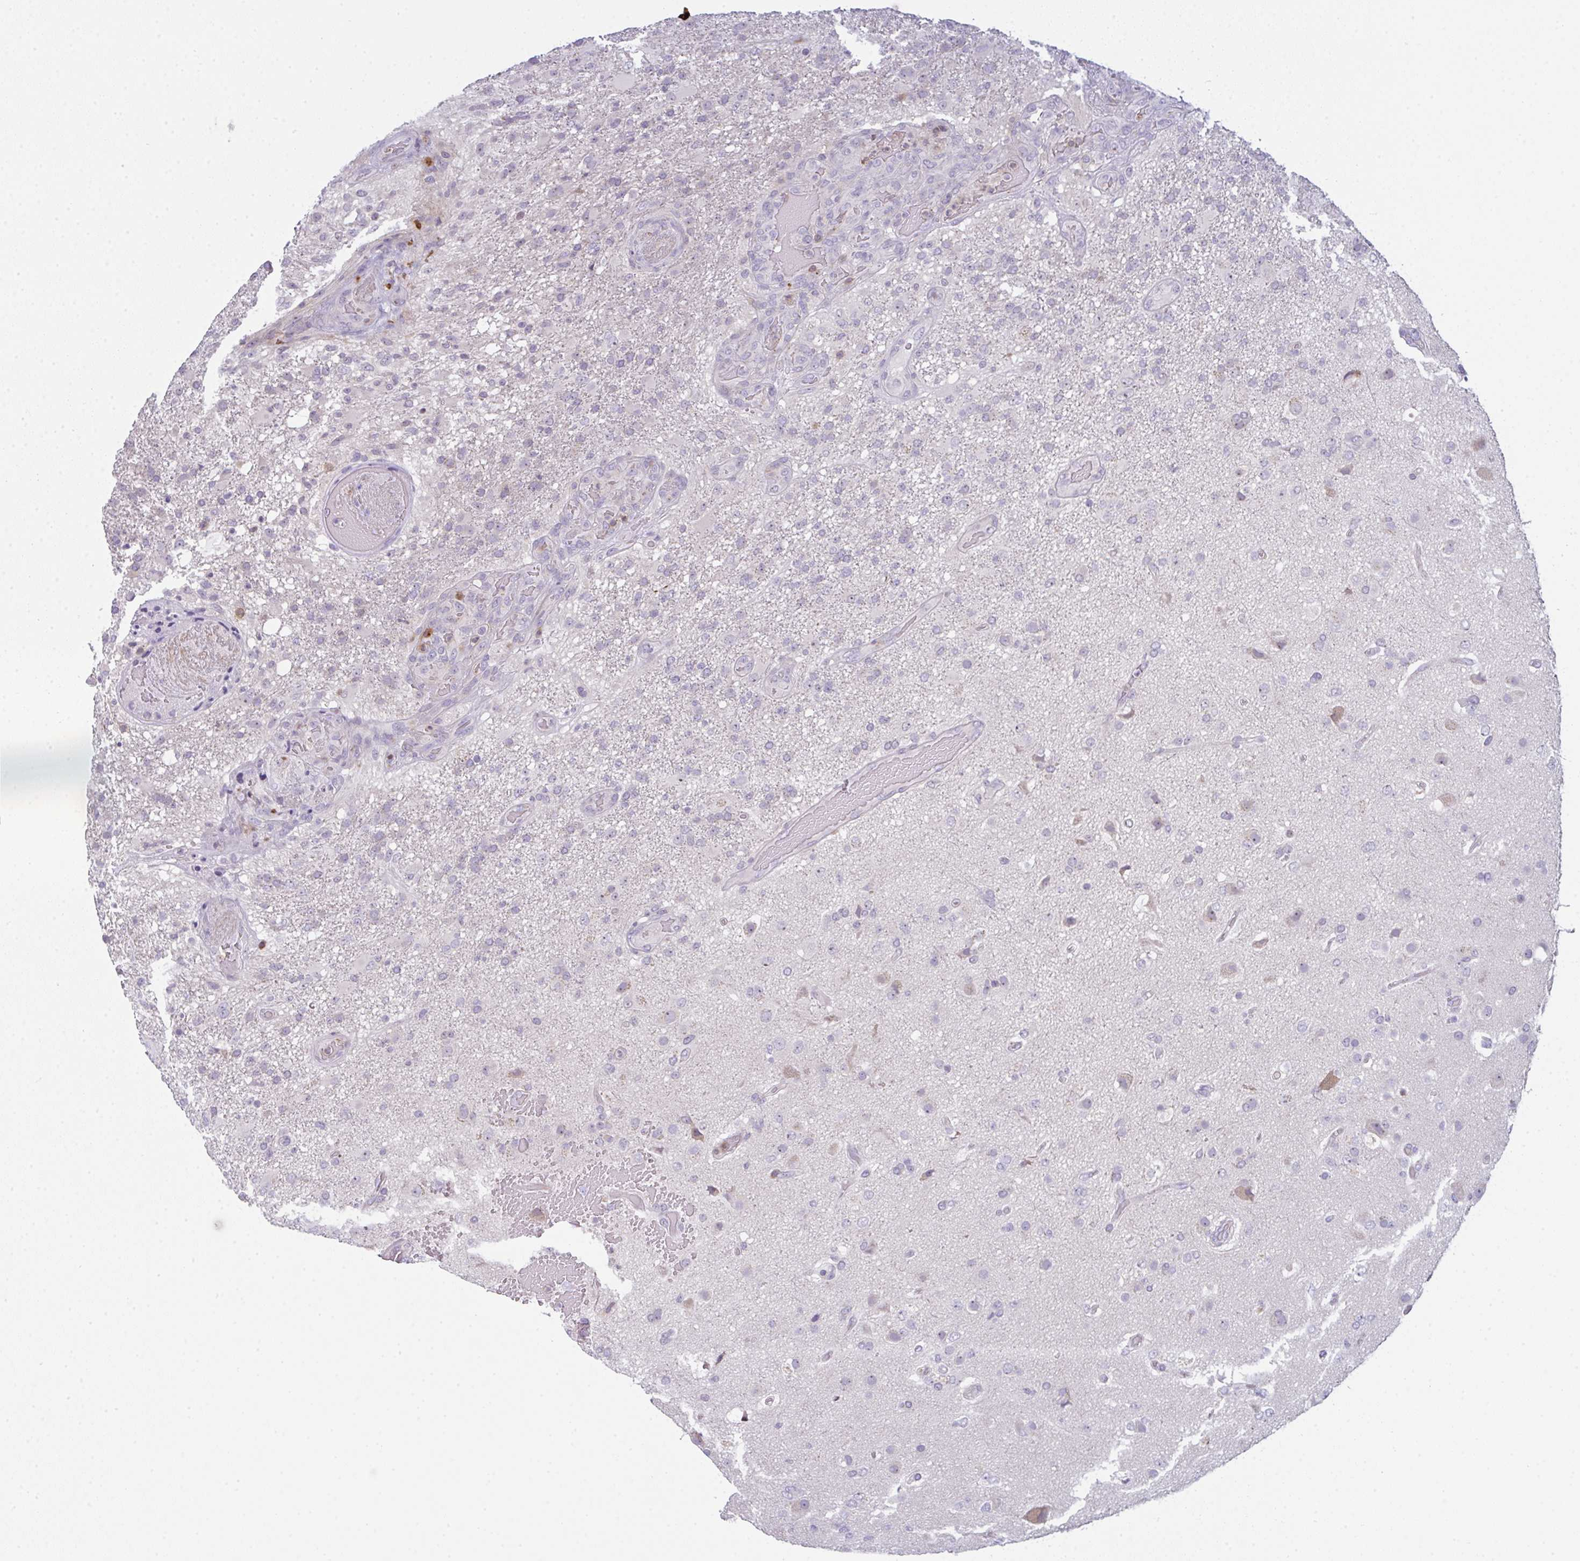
{"staining": {"intensity": "negative", "quantity": "none", "location": "none"}, "tissue": "glioma", "cell_type": "Tumor cells", "image_type": "cancer", "snomed": [{"axis": "morphology", "description": "Glioma, malignant, High grade"}, {"axis": "topography", "description": "Brain"}], "caption": "Immunohistochemistry of malignant glioma (high-grade) displays no staining in tumor cells. The staining was performed using DAB to visualize the protein expression in brown, while the nuclei were stained in blue with hematoxylin (Magnification: 20x).", "gene": "CD80", "patient": {"sex": "female", "age": 74}}